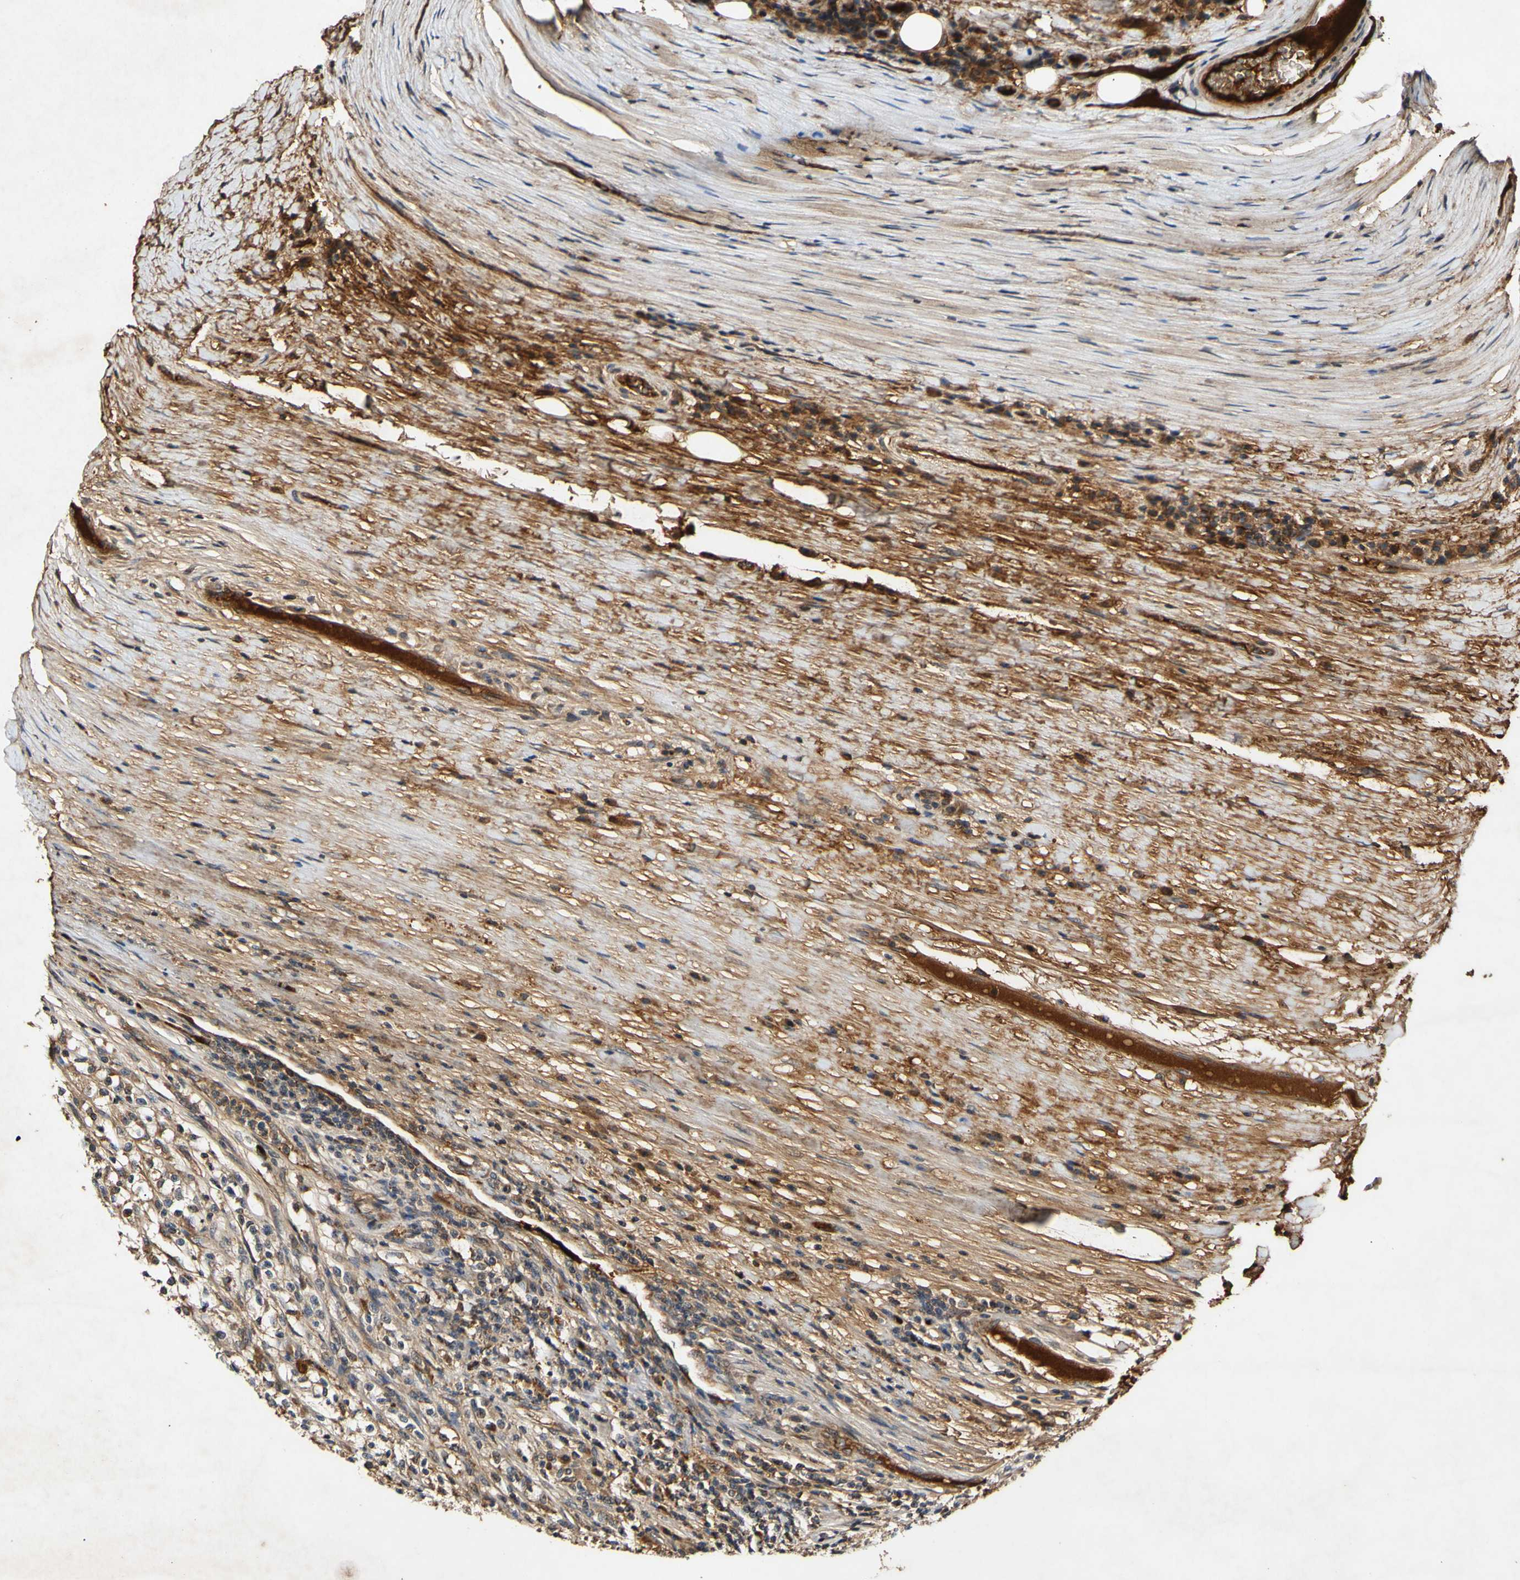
{"staining": {"intensity": "moderate", "quantity": "25%-75%", "location": "cytoplasmic/membranous"}, "tissue": "renal cancer", "cell_type": "Tumor cells", "image_type": "cancer", "snomed": [{"axis": "morphology", "description": "Adenocarcinoma, NOS"}, {"axis": "topography", "description": "Kidney"}], "caption": "The immunohistochemical stain highlights moderate cytoplasmic/membranous expression in tumor cells of renal adenocarcinoma tissue.", "gene": "PLAT", "patient": {"sex": "female", "age": 52}}